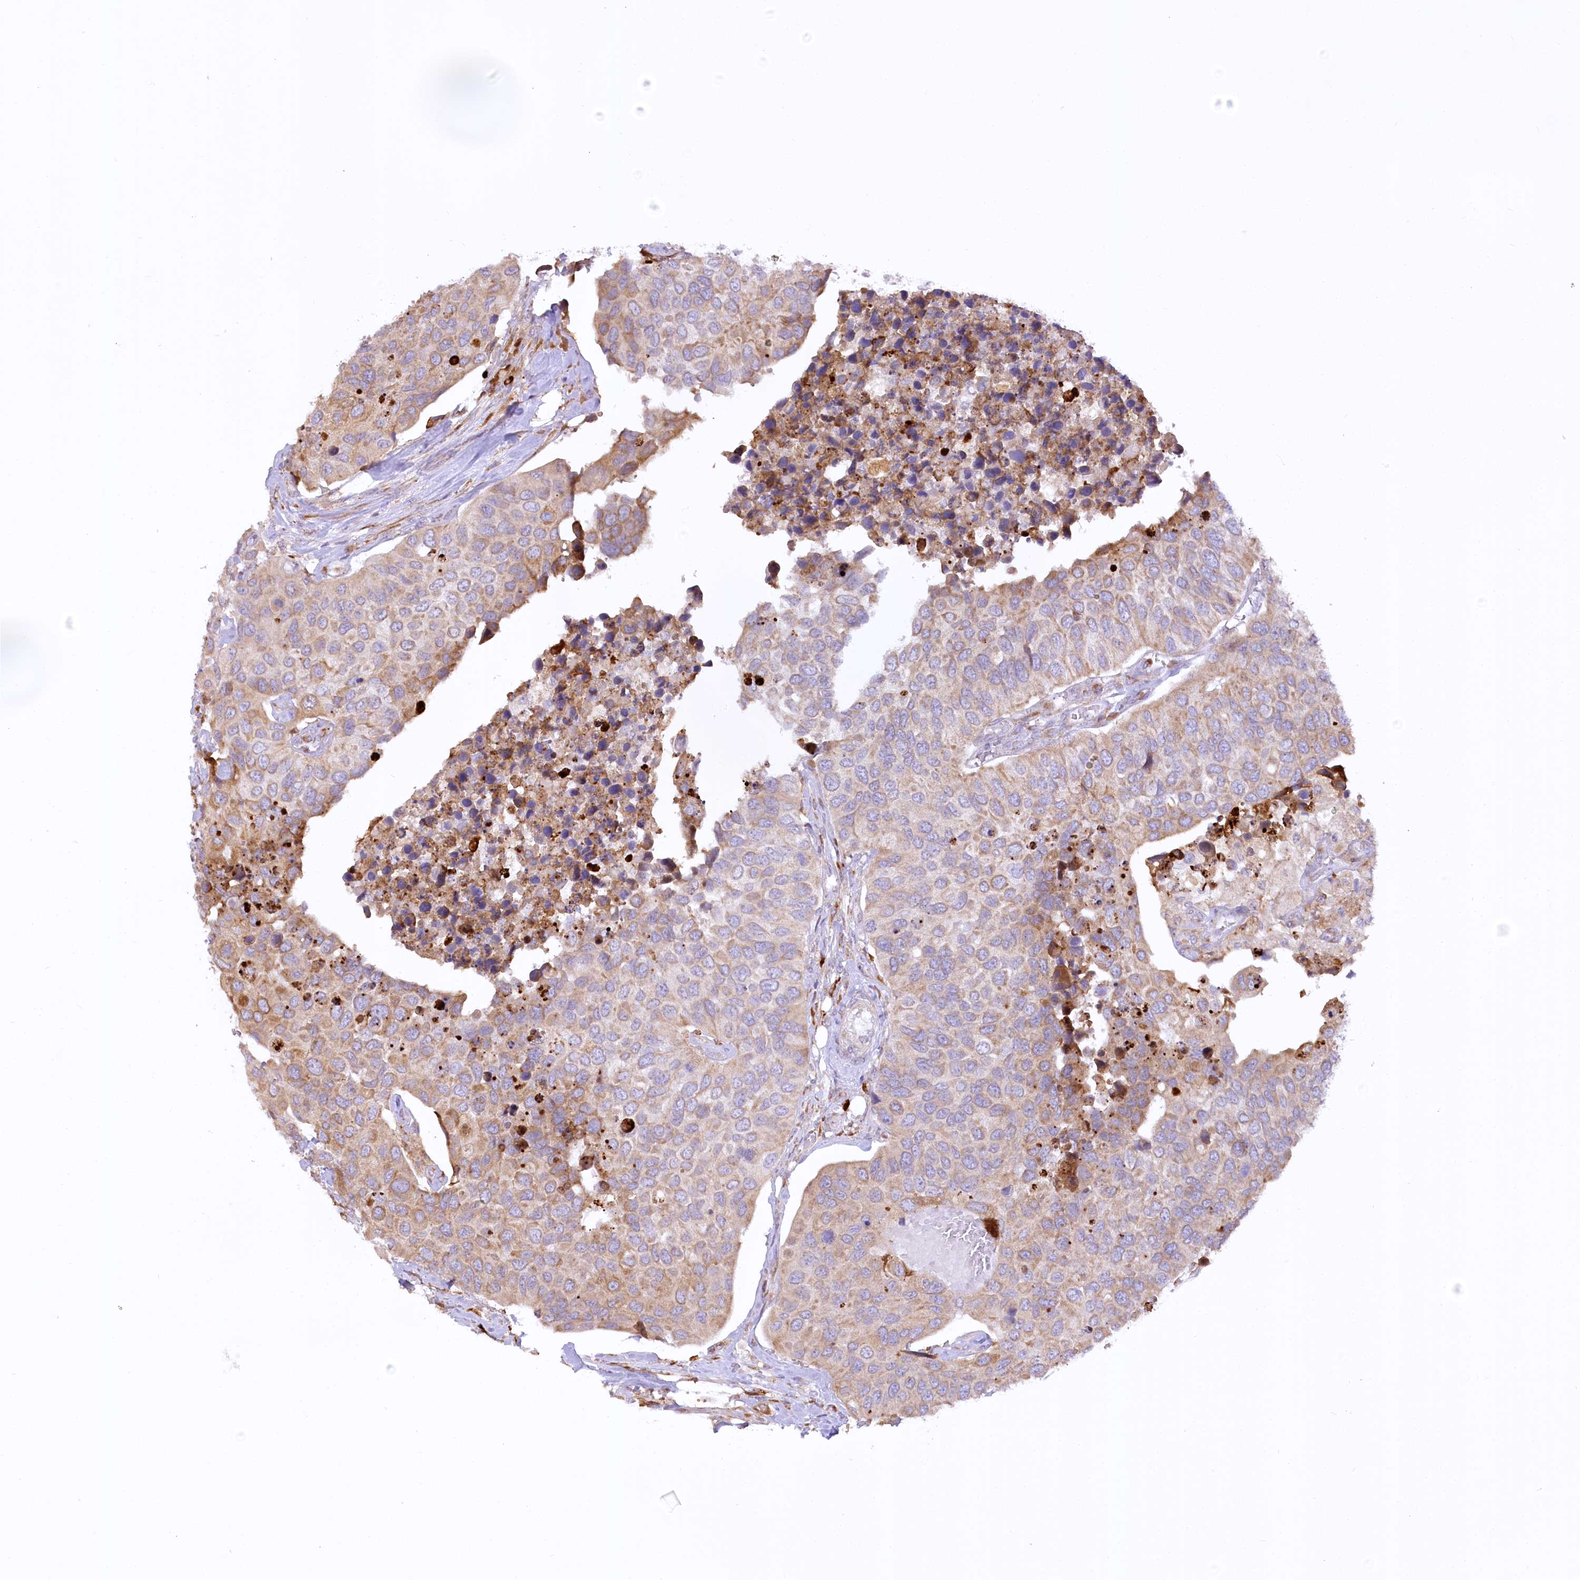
{"staining": {"intensity": "moderate", "quantity": "25%-75%", "location": "cytoplasmic/membranous"}, "tissue": "urothelial cancer", "cell_type": "Tumor cells", "image_type": "cancer", "snomed": [{"axis": "morphology", "description": "Urothelial carcinoma, High grade"}, {"axis": "topography", "description": "Urinary bladder"}], "caption": "Immunohistochemical staining of urothelial cancer demonstrates medium levels of moderate cytoplasmic/membranous protein expression in approximately 25%-75% of tumor cells.", "gene": "NCKAP5", "patient": {"sex": "male", "age": 74}}